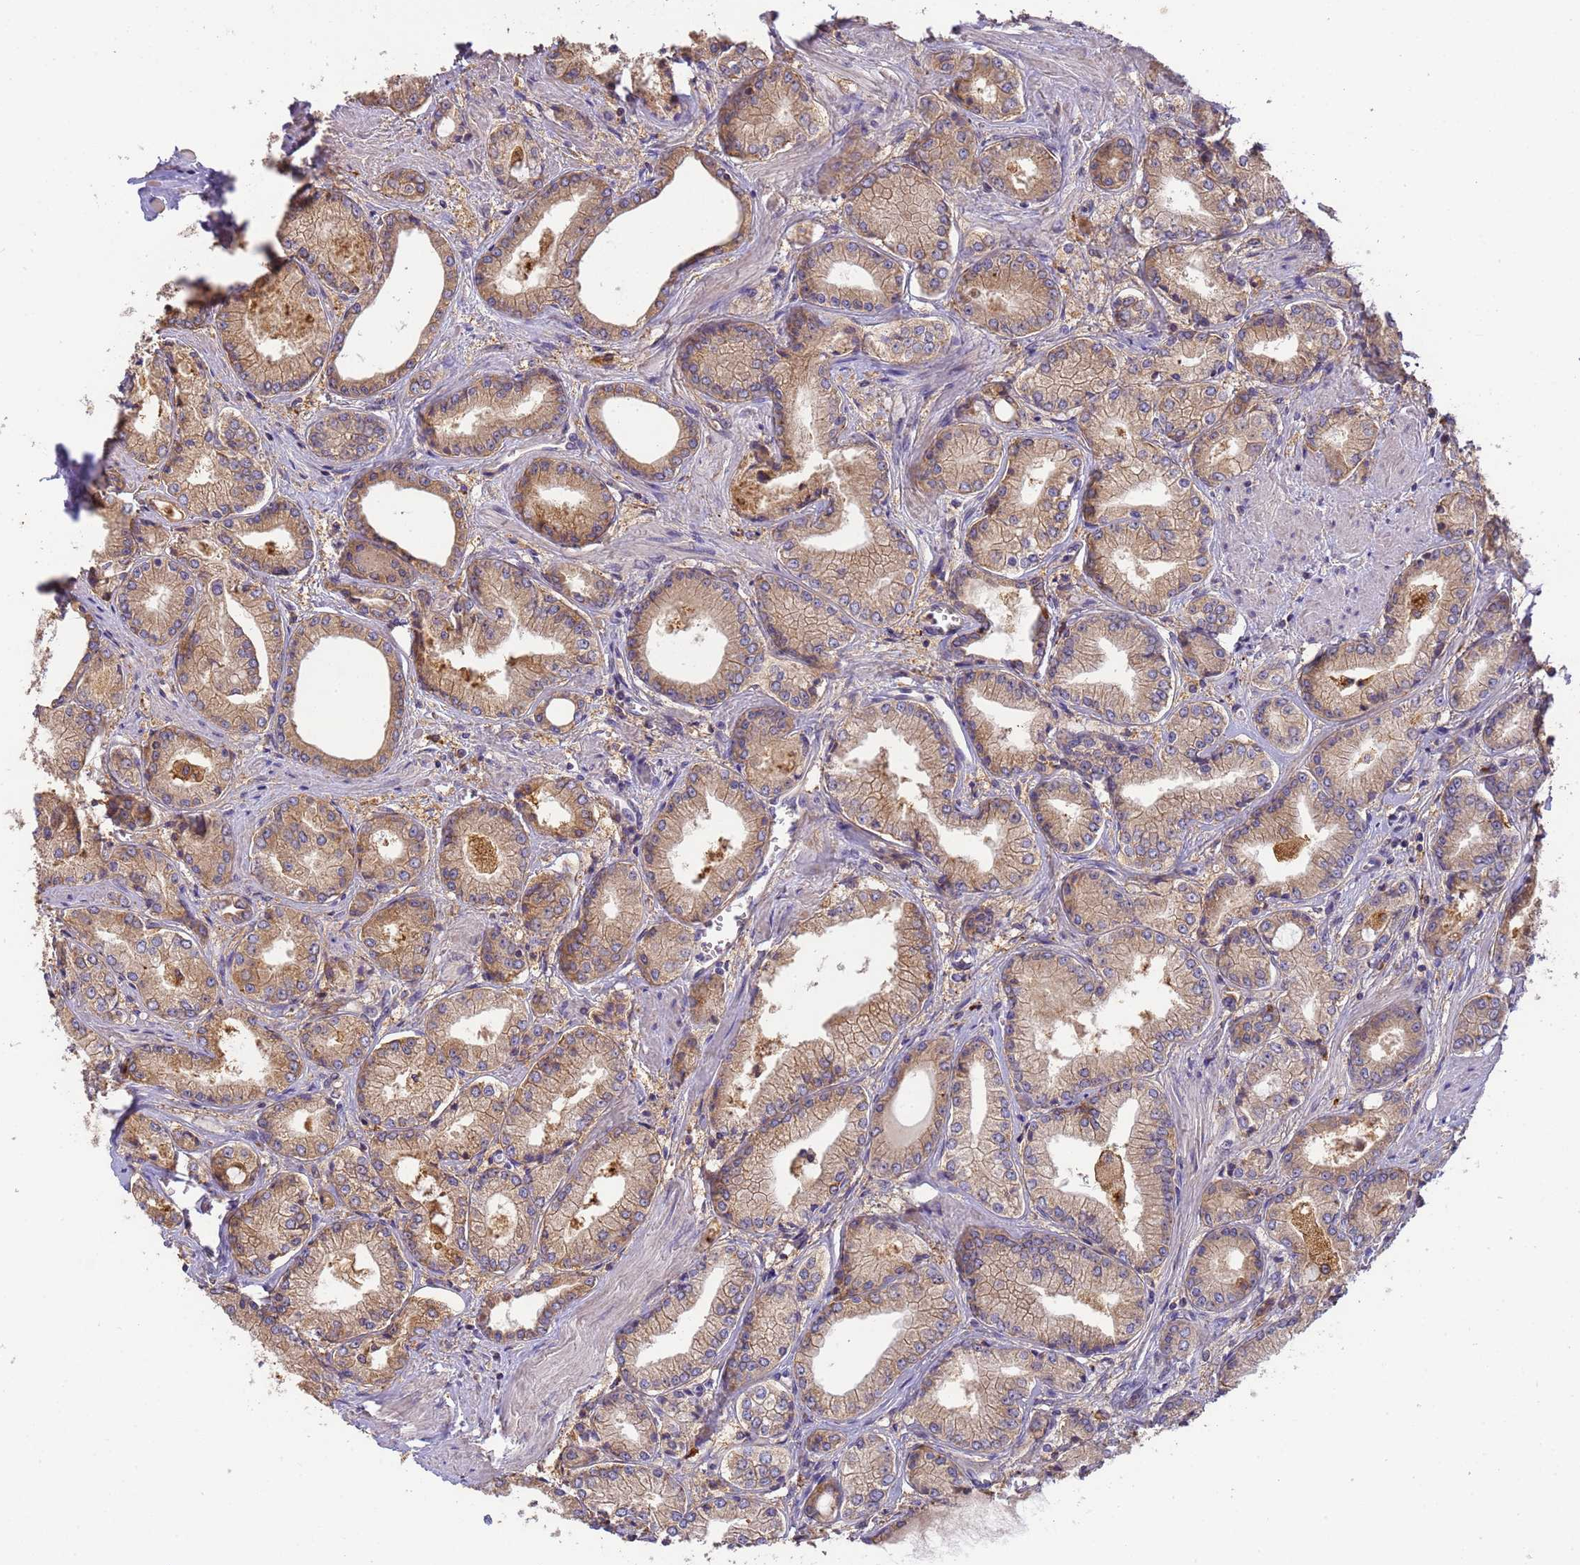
{"staining": {"intensity": "moderate", "quantity": ">75%", "location": "cytoplasmic/membranous"}, "tissue": "prostate cancer", "cell_type": "Tumor cells", "image_type": "cancer", "snomed": [{"axis": "morphology", "description": "Adenocarcinoma, Low grade"}, {"axis": "topography", "description": "Prostate"}], "caption": "Immunohistochemistry (IHC) of human prostate cancer reveals medium levels of moderate cytoplasmic/membranous positivity in approximately >75% of tumor cells.", "gene": "M6PR", "patient": {"sex": "male", "age": 60}}